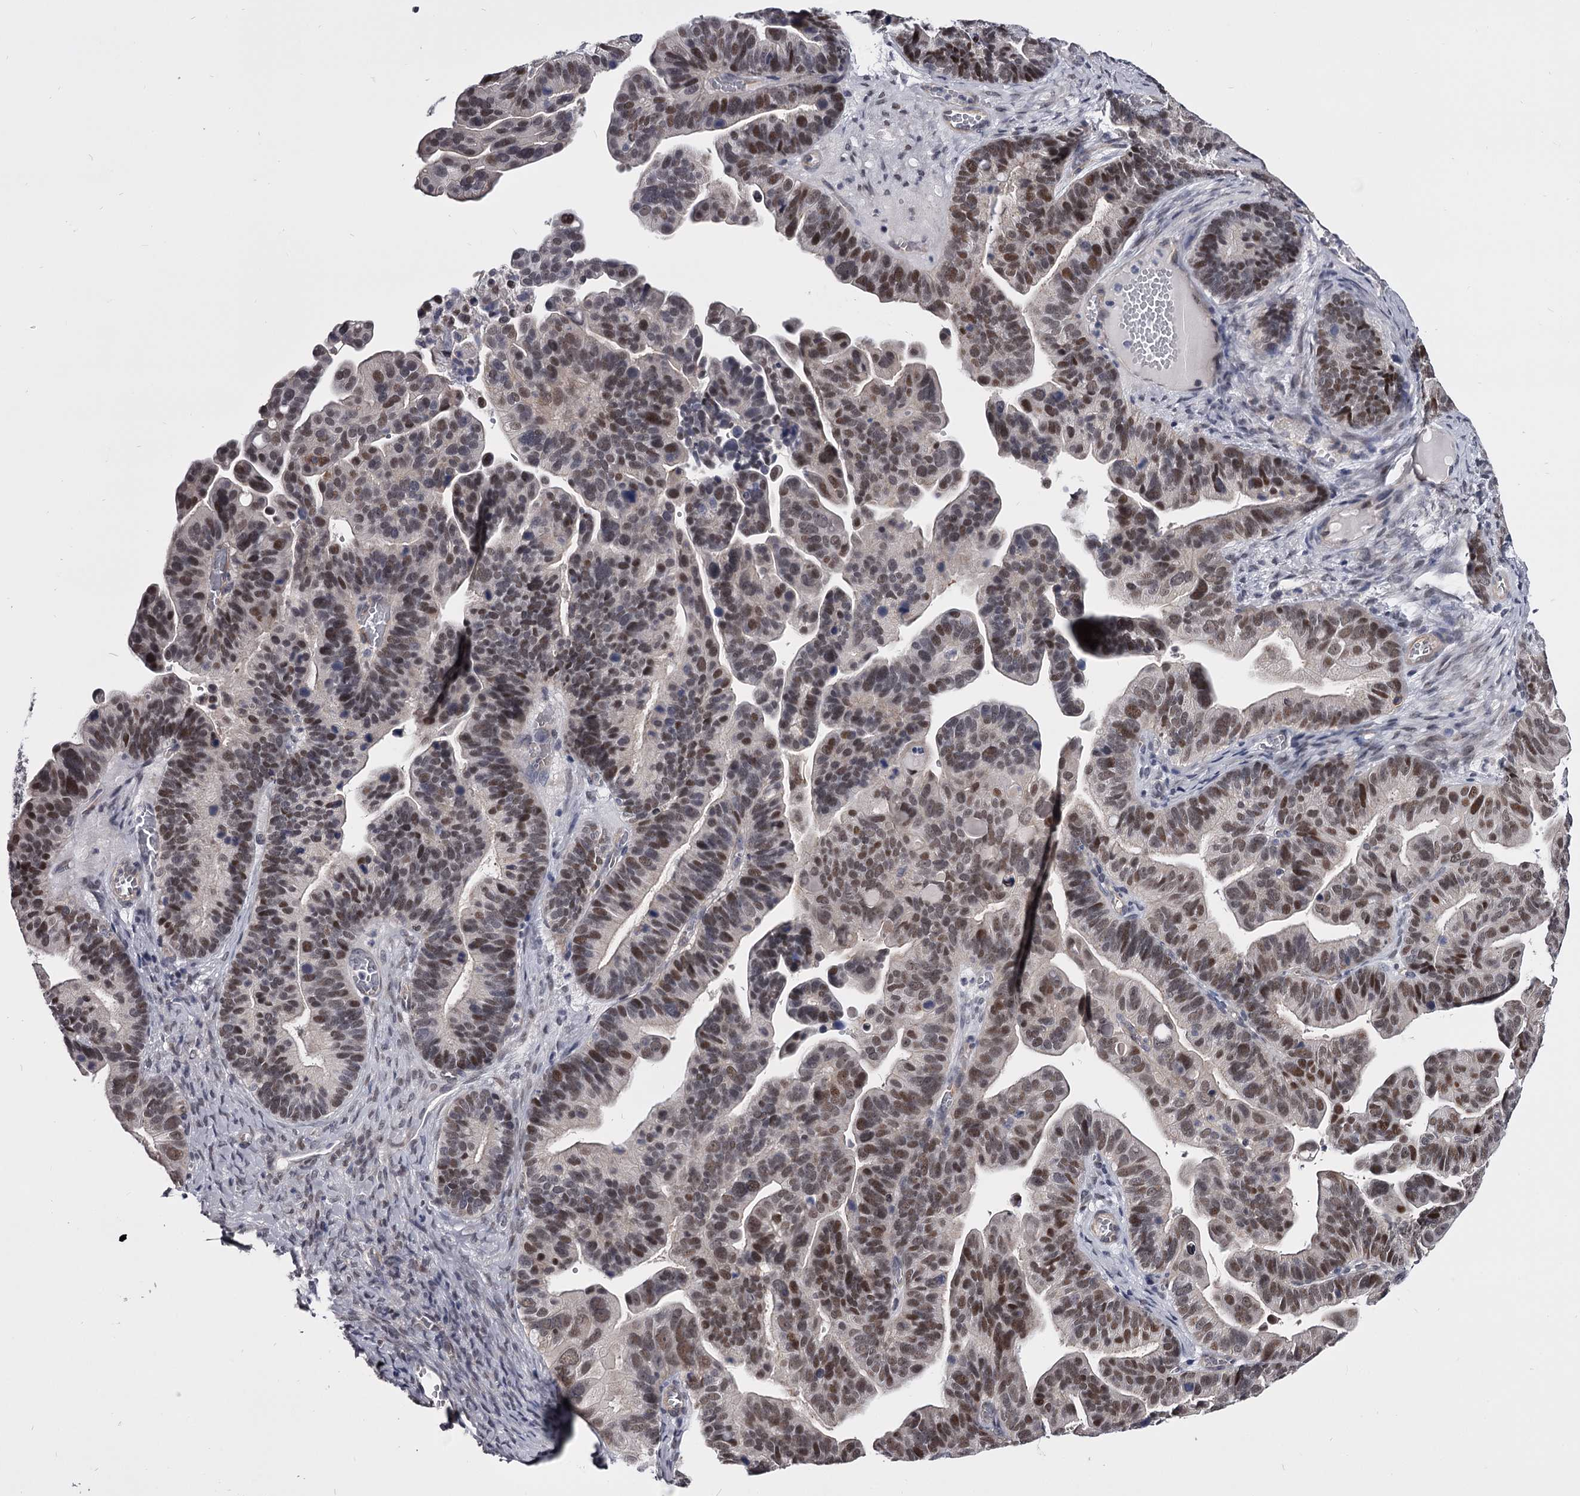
{"staining": {"intensity": "moderate", "quantity": "25%-75%", "location": "nuclear"}, "tissue": "ovarian cancer", "cell_type": "Tumor cells", "image_type": "cancer", "snomed": [{"axis": "morphology", "description": "Cystadenocarcinoma, serous, NOS"}, {"axis": "topography", "description": "Ovary"}], "caption": "Moderate nuclear positivity for a protein is present in approximately 25%-75% of tumor cells of ovarian cancer using immunohistochemistry.", "gene": "OVOL2", "patient": {"sex": "female", "age": 56}}